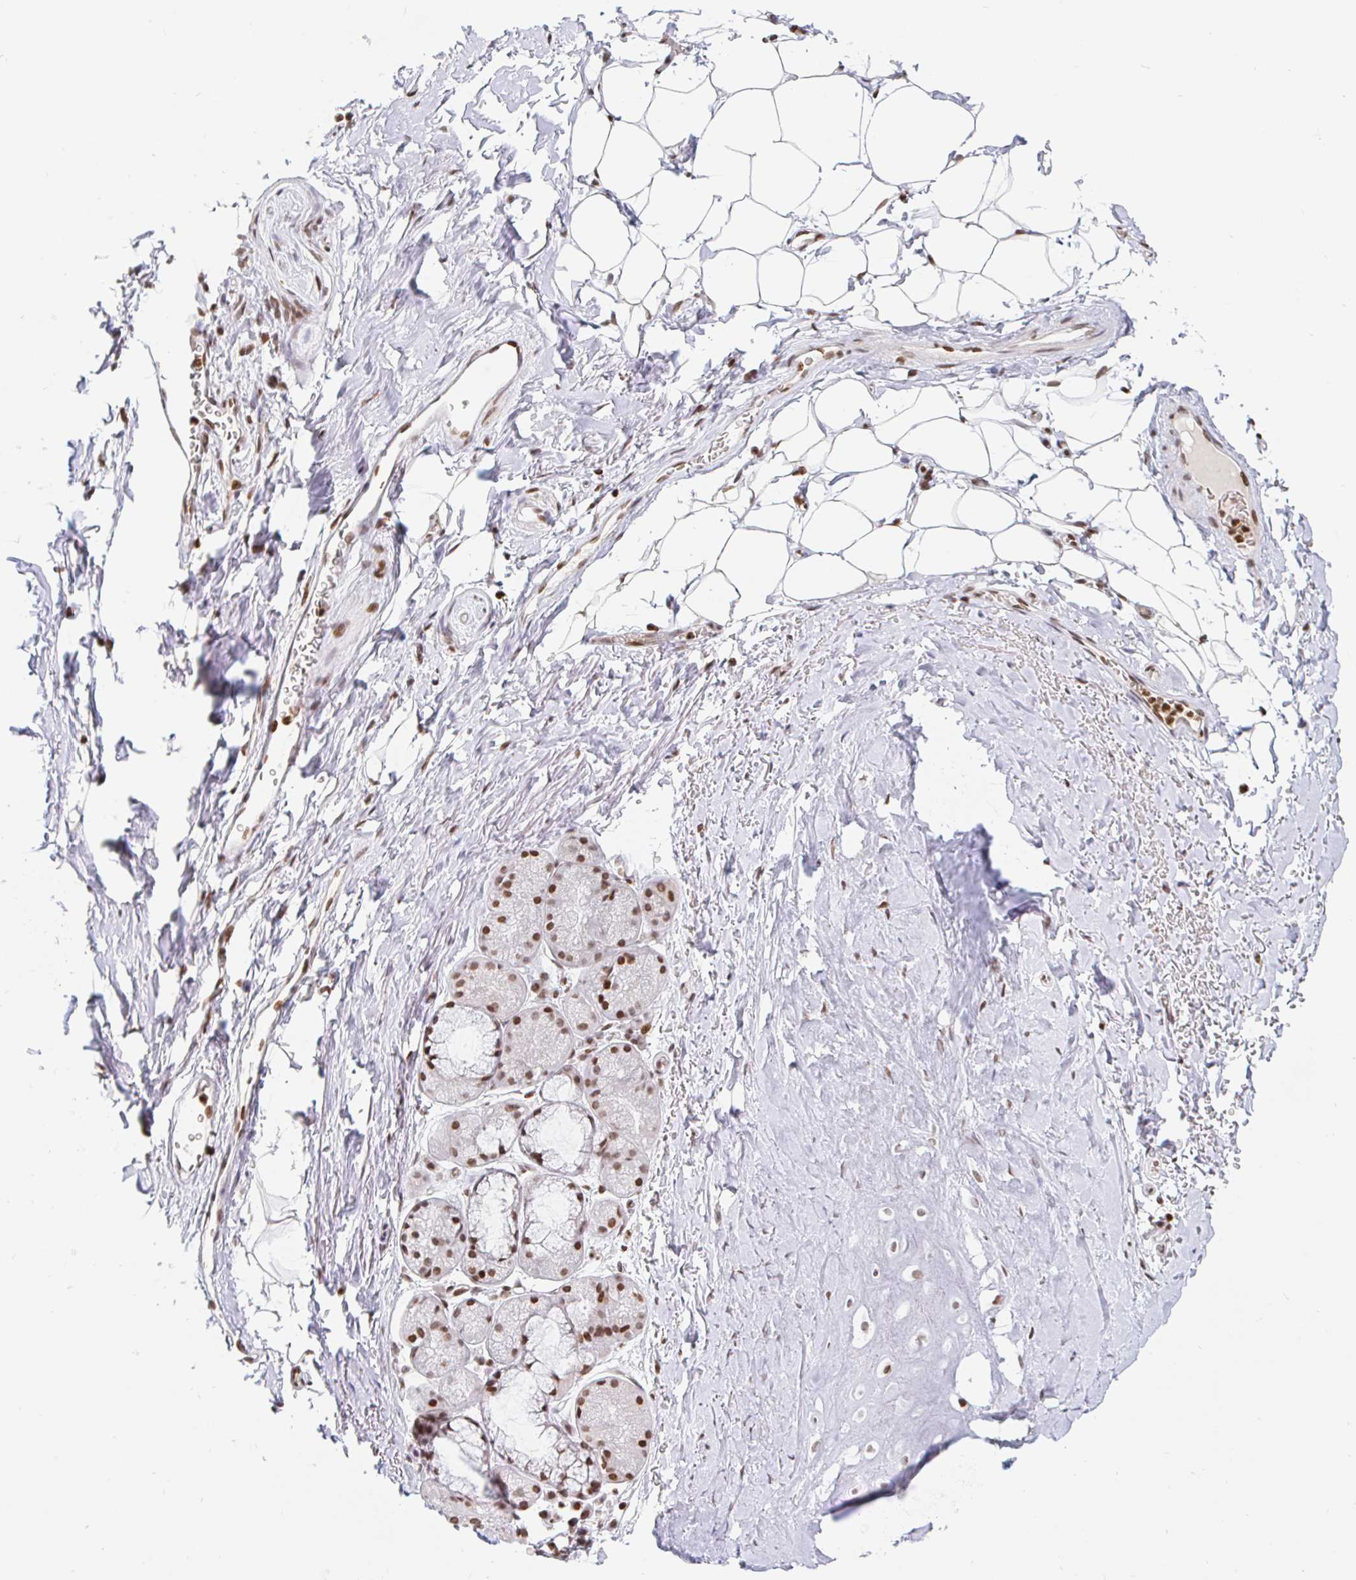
{"staining": {"intensity": "moderate", "quantity": "<25%", "location": "nuclear"}, "tissue": "adipose tissue", "cell_type": "Adipocytes", "image_type": "normal", "snomed": [{"axis": "morphology", "description": "Normal tissue, NOS"}, {"axis": "topography", "description": "Lymph node"}, {"axis": "topography", "description": "Cartilage tissue"}, {"axis": "topography", "description": "Bronchus"}], "caption": "Protein staining shows moderate nuclear expression in approximately <25% of adipocytes in normal adipose tissue. The protein of interest is stained brown, and the nuclei are stained in blue (DAB (3,3'-diaminobenzidine) IHC with brightfield microscopy, high magnification).", "gene": "HOXC10", "patient": {"sex": "female", "age": 70}}